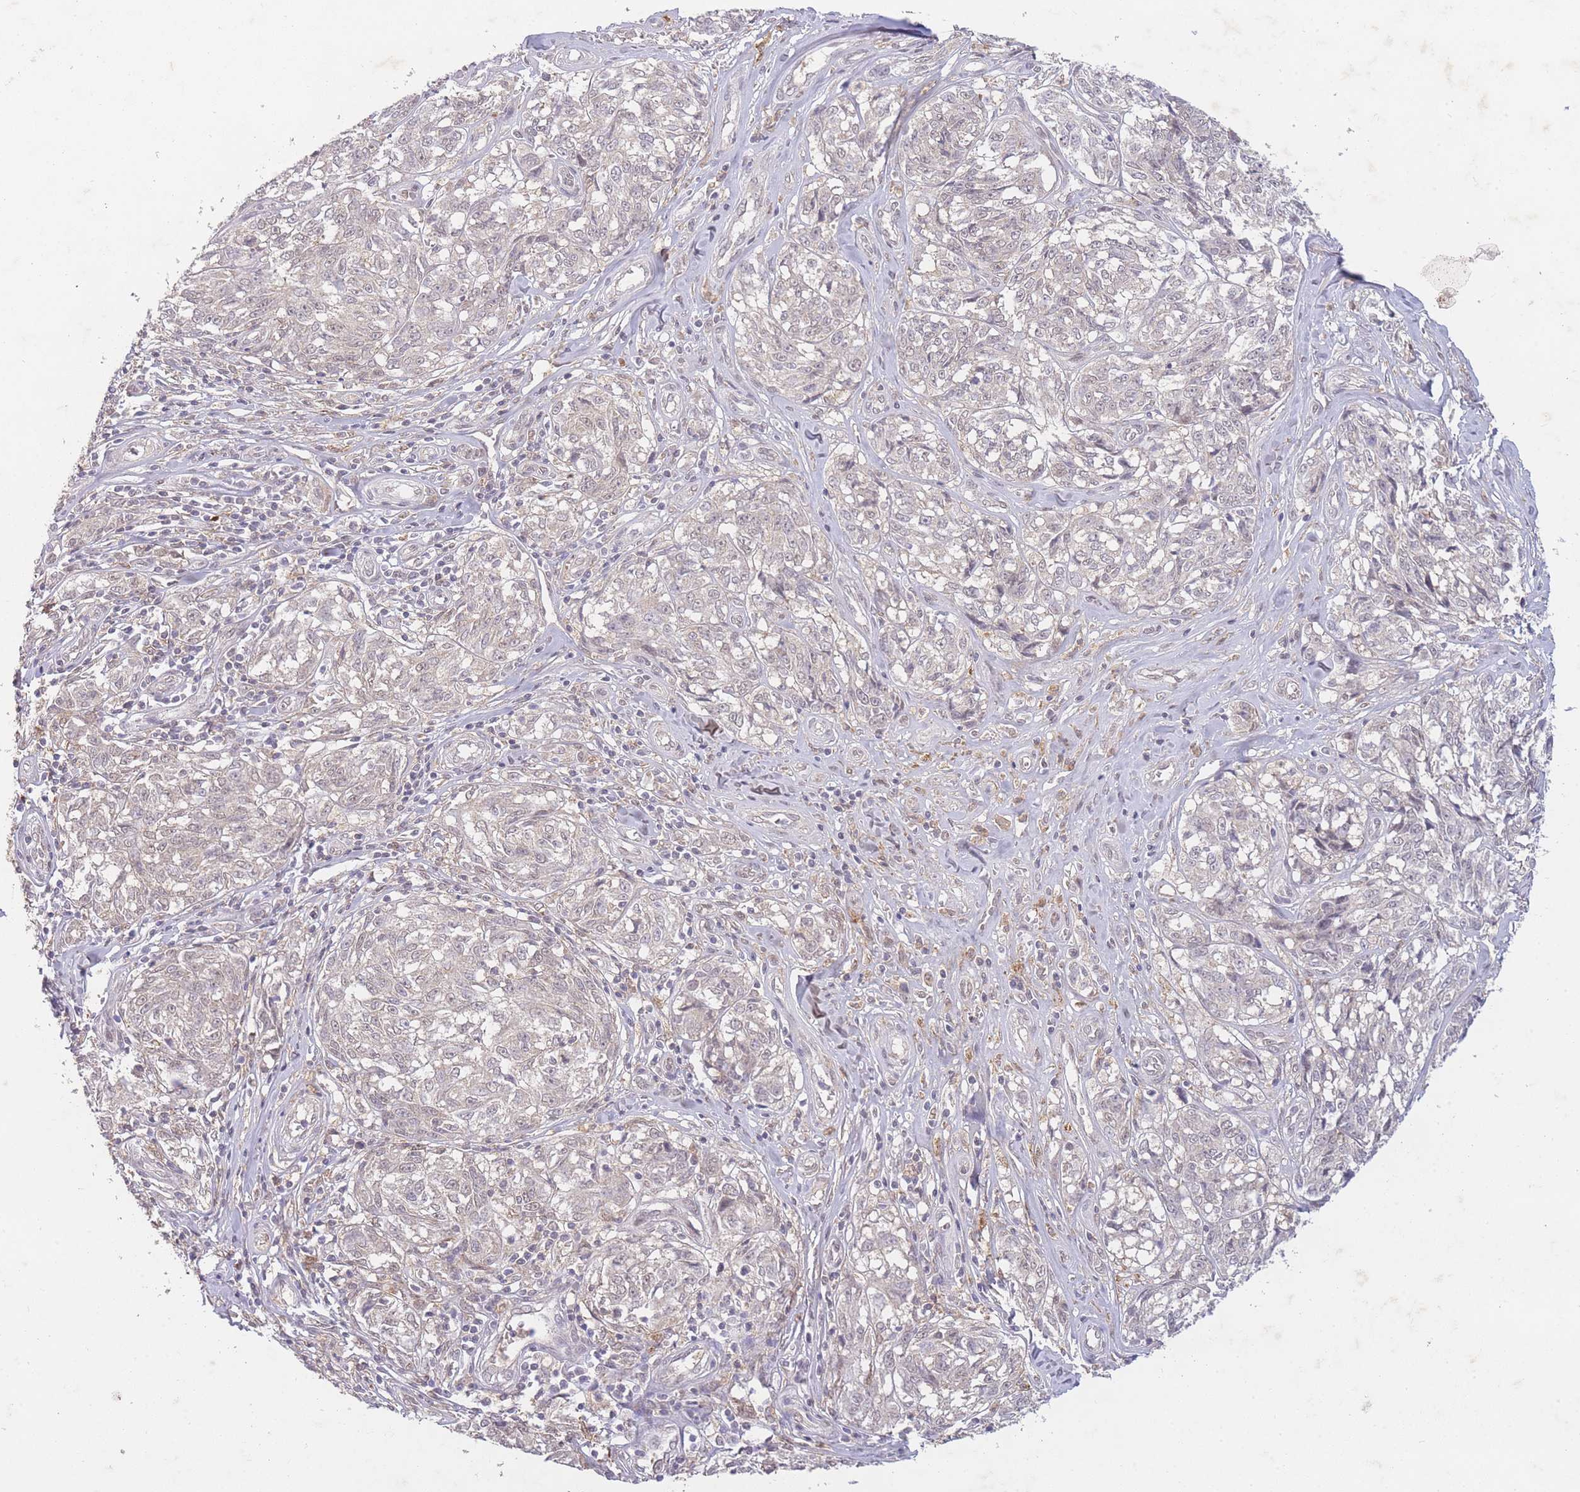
{"staining": {"intensity": "weak", "quantity": "<25%", "location": "nuclear"}, "tissue": "melanoma", "cell_type": "Tumor cells", "image_type": "cancer", "snomed": [{"axis": "morphology", "description": "Normal tissue, NOS"}, {"axis": "morphology", "description": "Malignant melanoma, NOS"}, {"axis": "topography", "description": "Skin"}], "caption": "Immunohistochemistry micrograph of human malignant melanoma stained for a protein (brown), which exhibits no expression in tumor cells. (DAB immunohistochemistry, high magnification).", "gene": "RNF144B", "patient": {"sex": "female", "age": 64}}